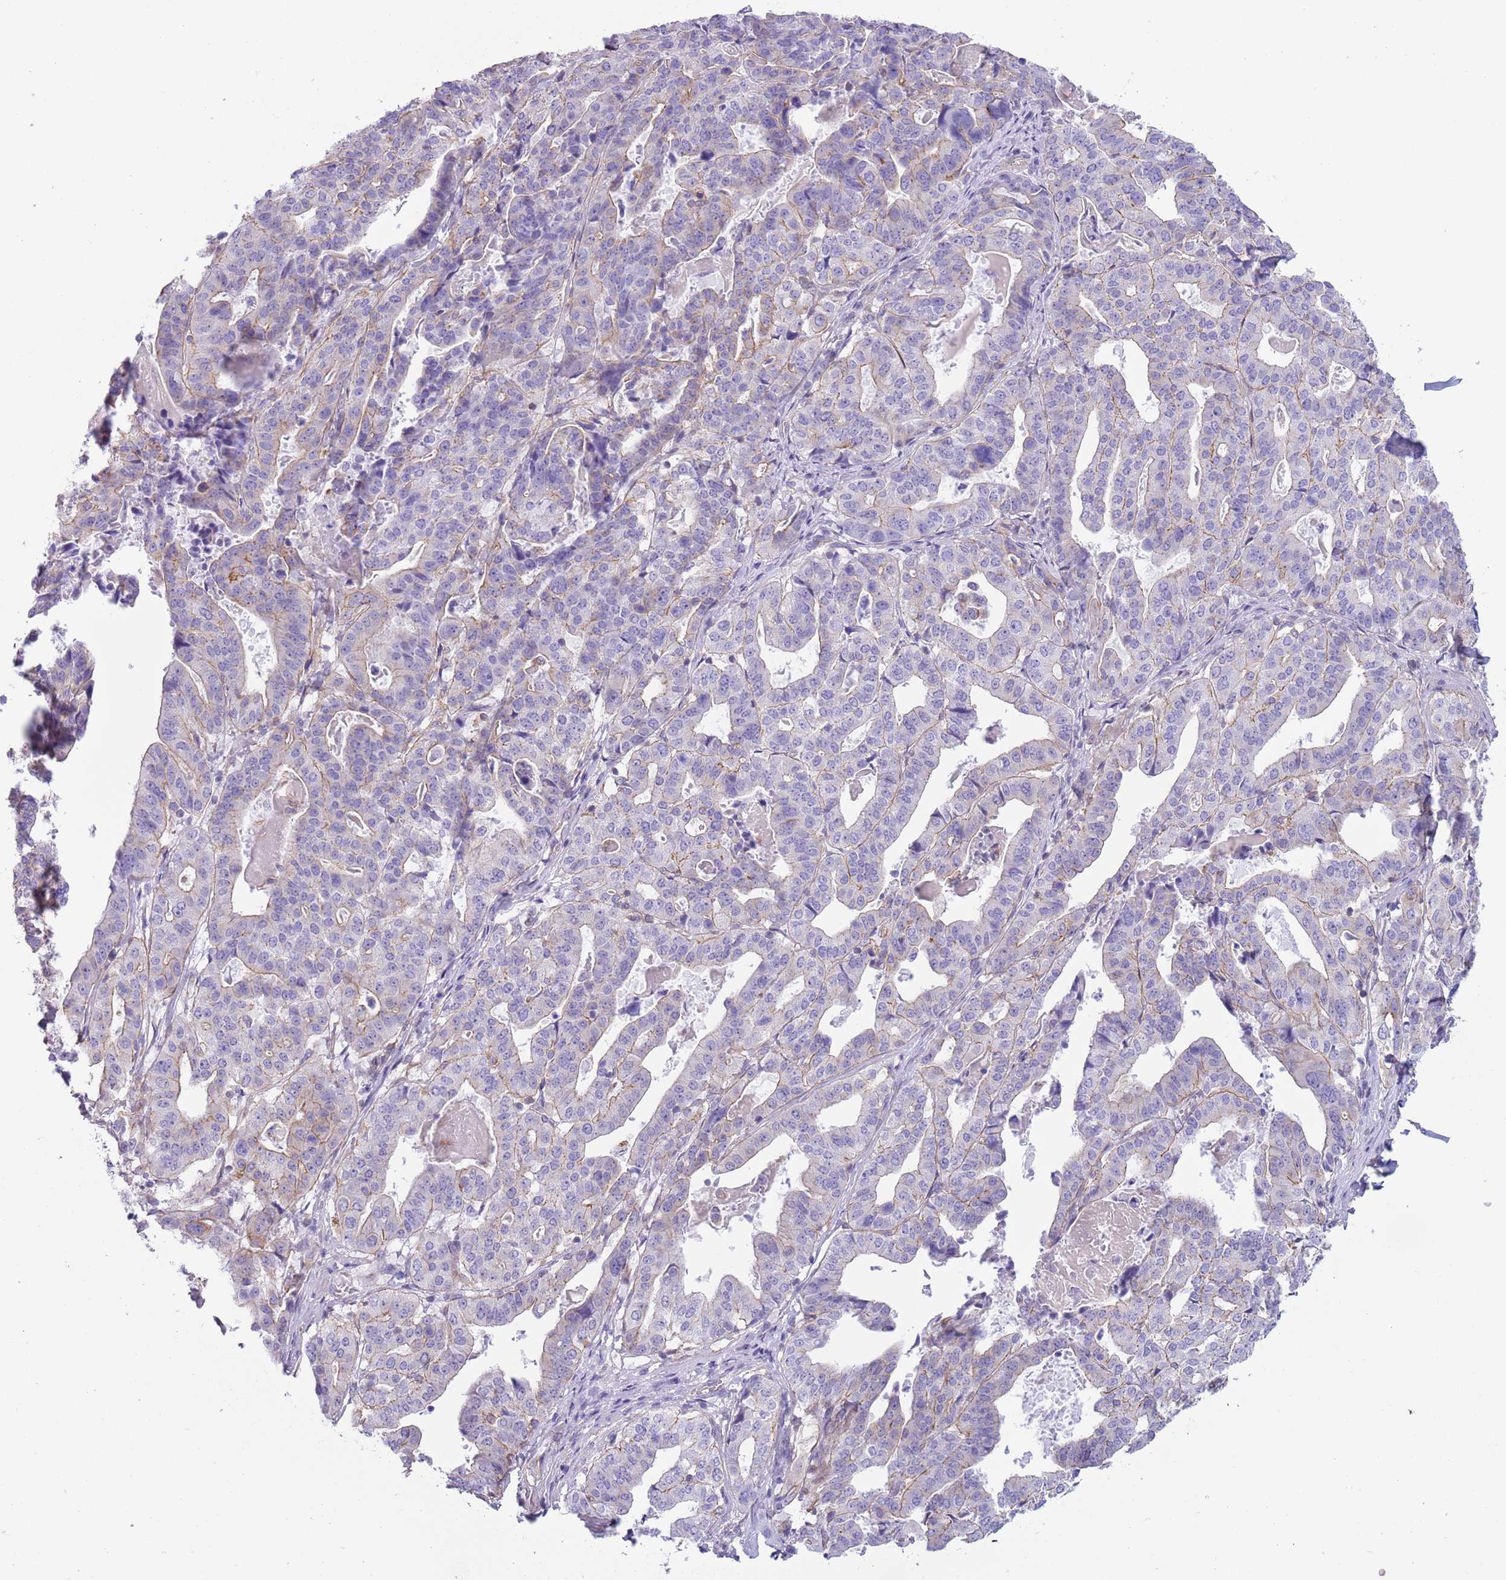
{"staining": {"intensity": "negative", "quantity": "none", "location": "none"}, "tissue": "stomach cancer", "cell_type": "Tumor cells", "image_type": "cancer", "snomed": [{"axis": "morphology", "description": "Adenocarcinoma, NOS"}, {"axis": "topography", "description": "Stomach"}], "caption": "Tumor cells are negative for protein expression in human stomach cancer.", "gene": "RBP3", "patient": {"sex": "male", "age": 48}}